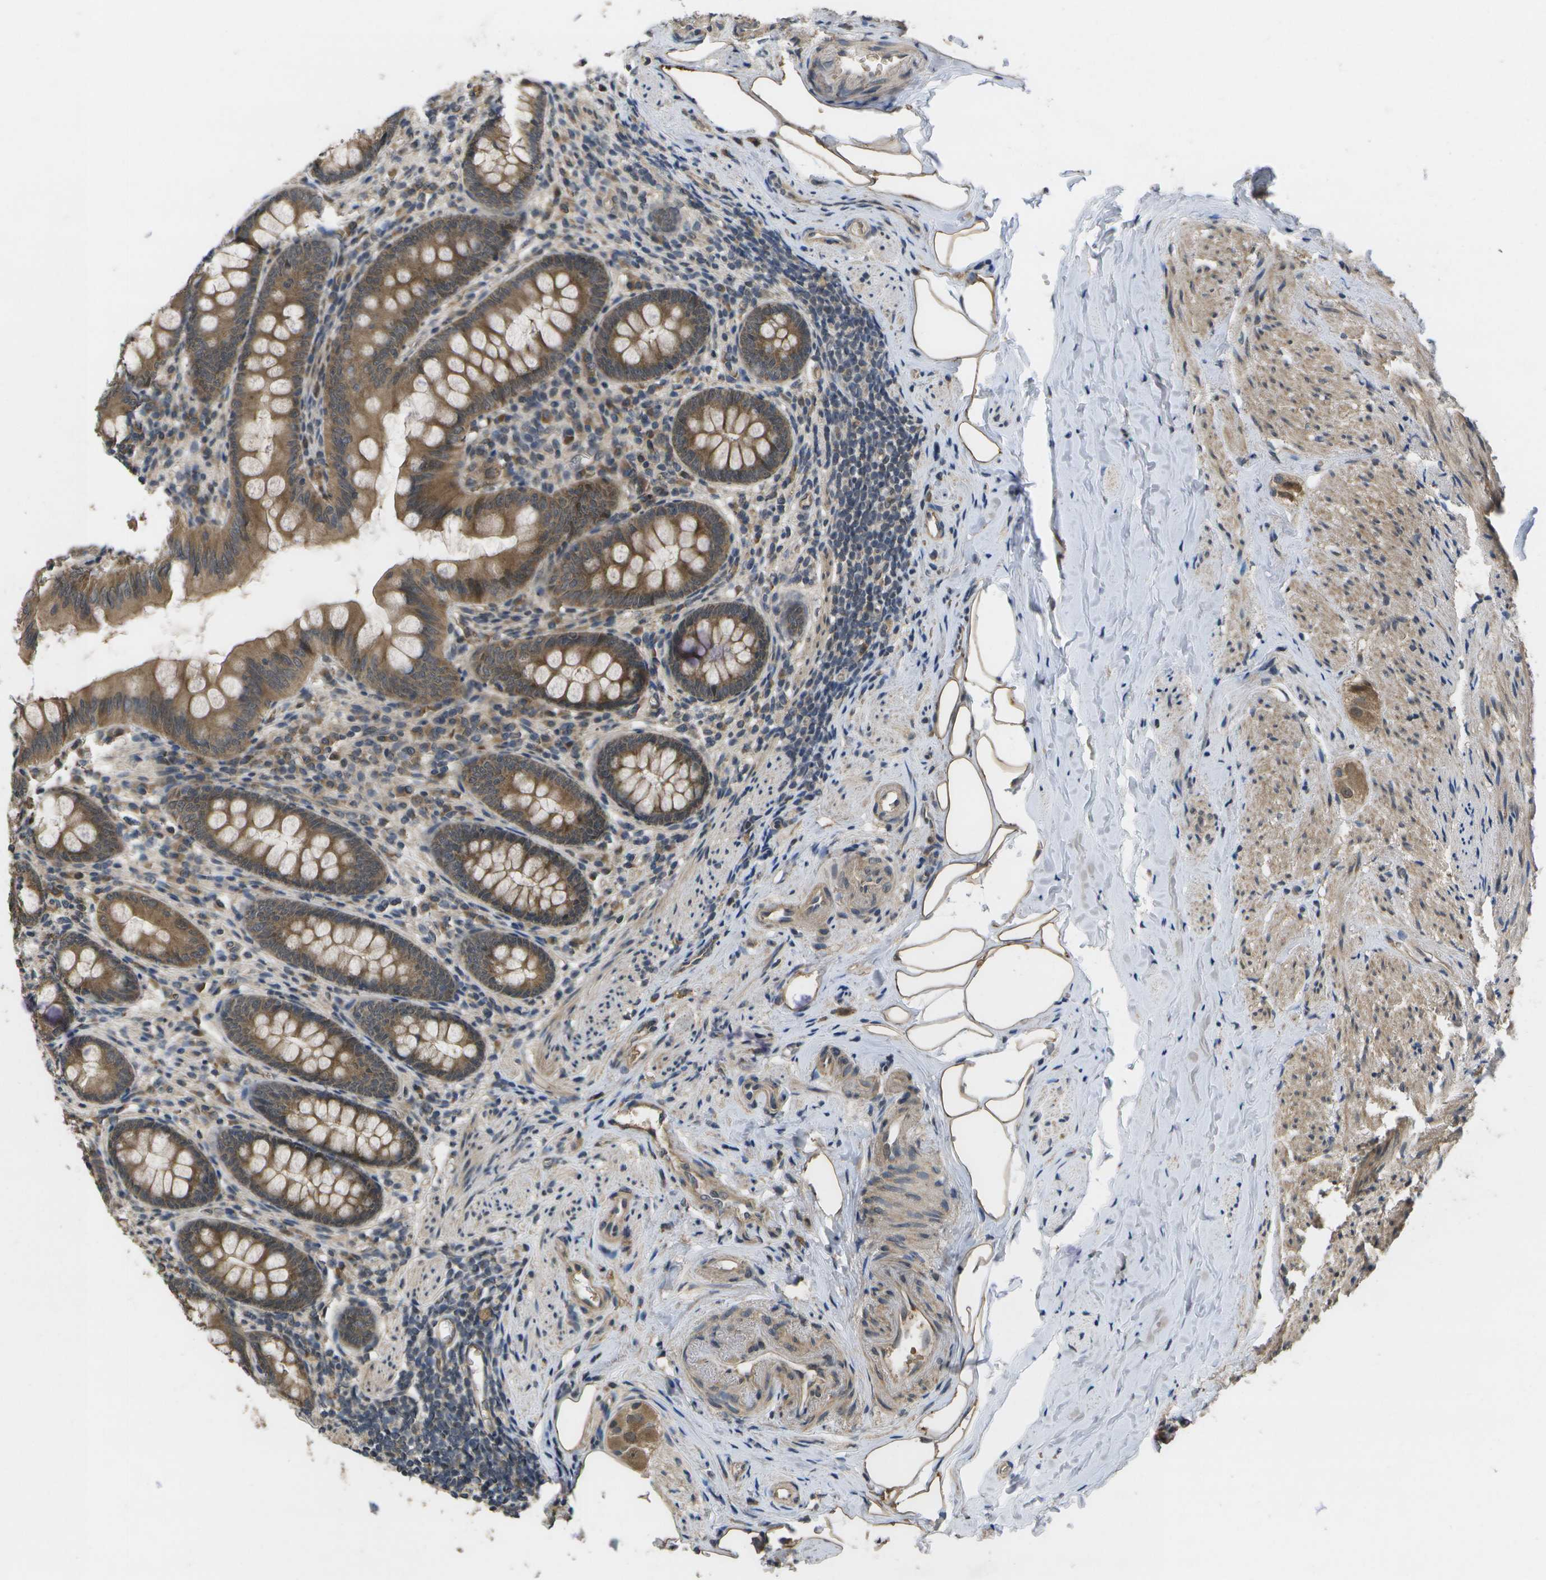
{"staining": {"intensity": "moderate", "quantity": ">75%", "location": "cytoplasmic/membranous"}, "tissue": "appendix", "cell_type": "Glandular cells", "image_type": "normal", "snomed": [{"axis": "morphology", "description": "Normal tissue, NOS"}, {"axis": "topography", "description": "Appendix"}], "caption": "Glandular cells reveal medium levels of moderate cytoplasmic/membranous expression in approximately >75% of cells in normal appendix.", "gene": "ALAS1", "patient": {"sex": "female", "age": 77}}